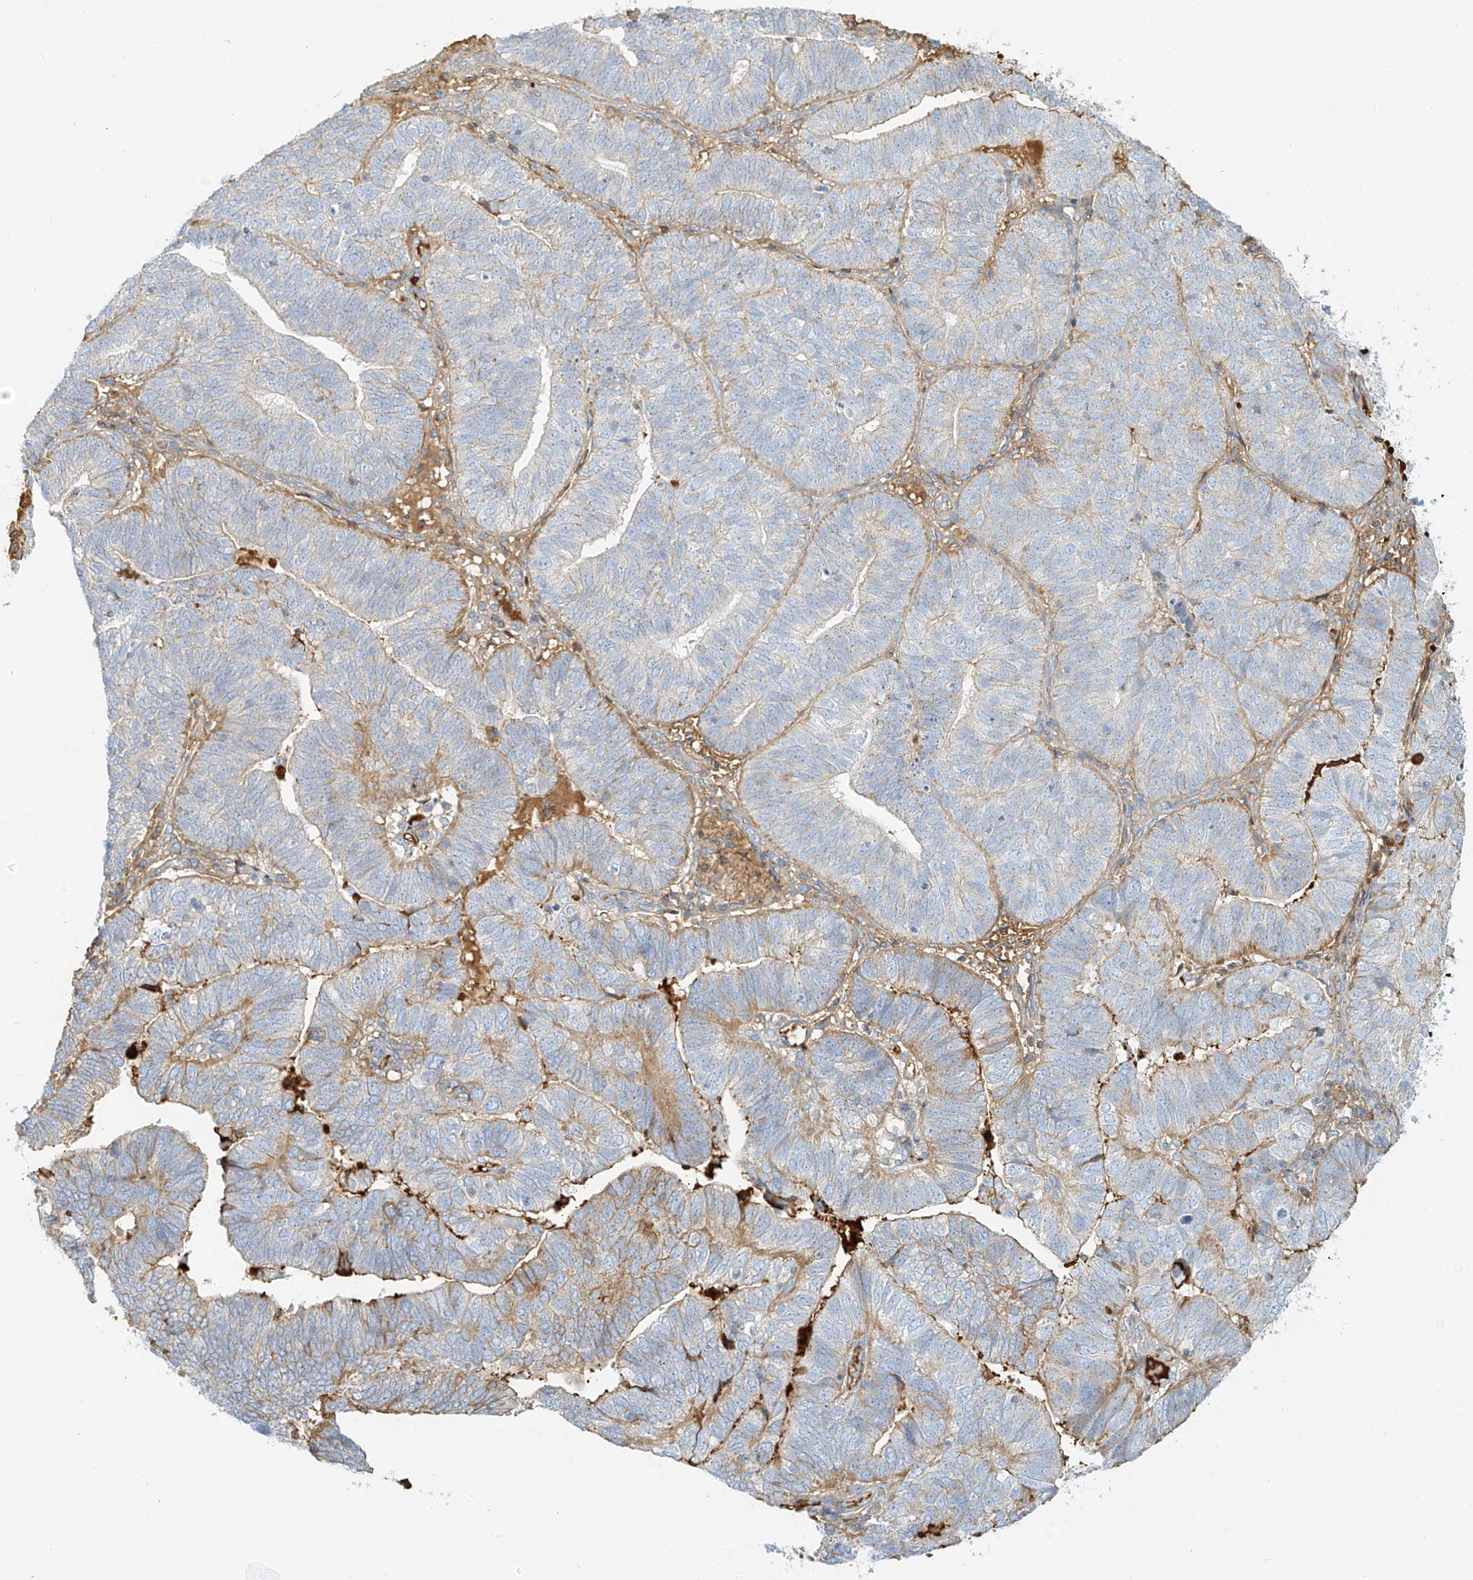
{"staining": {"intensity": "moderate", "quantity": "<25%", "location": "cytoplasmic/membranous"}, "tissue": "endometrial cancer", "cell_type": "Tumor cells", "image_type": "cancer", "snomed": [{"axis": "morphology", "description": "Adenocarcinoma, NOS"}, {"axis": "topography", "description": "Uterus"}], "caption": "This is an image of IHC staining of endometrial cancer (adenocarcinoma), which shows moderate expression in the cytoplasmic/membranous of tumor cells.", "gene": "OCSTAMP", "patient": {"sex": "female", "age": 77}}